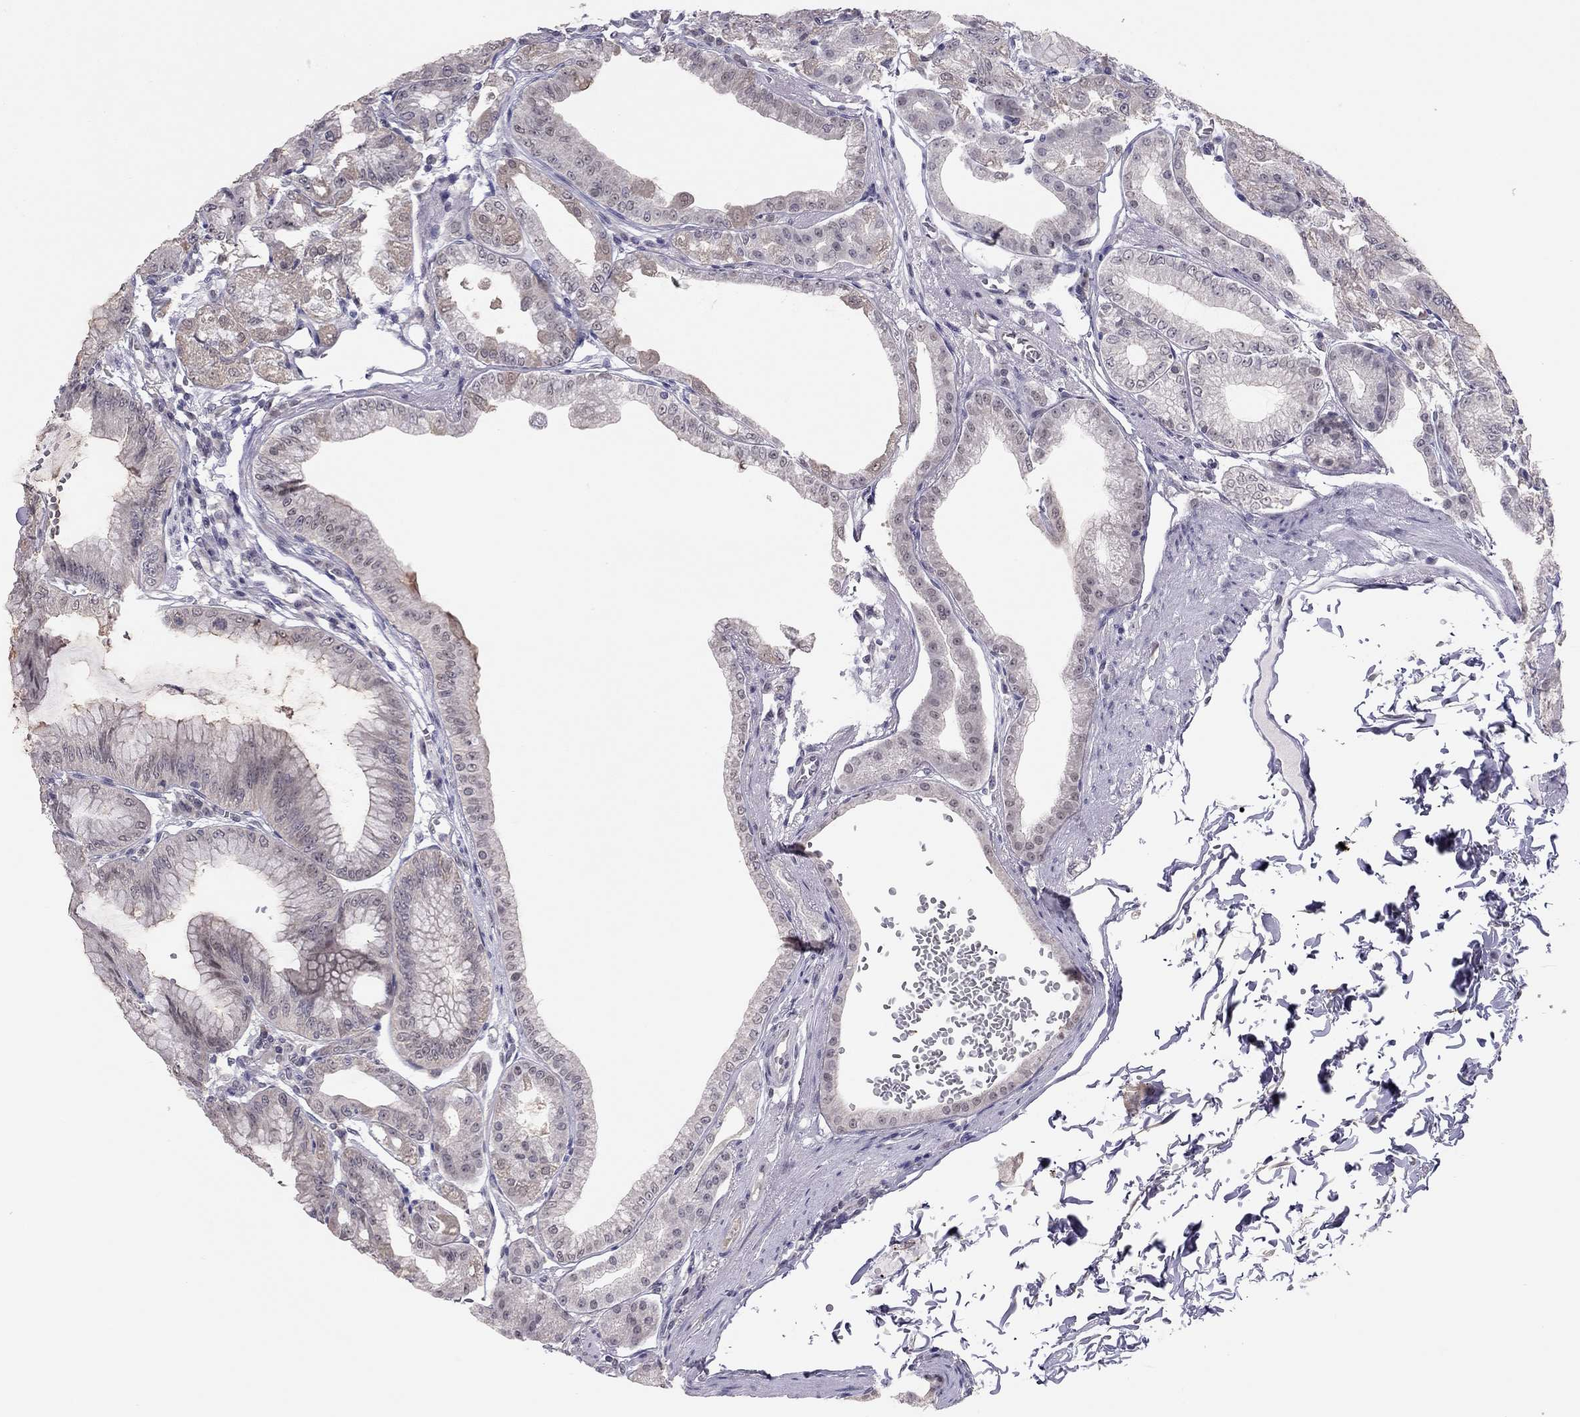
{"staining": {"intensity": "weak", "quantity": "25%-75%", "location": "cytoplasmic/membranous"}, "tissue": "stomach", "cell_type": "Glandular cells", "image_type": "normal", "snomed": [{"axis": "morphology", "description": "Normal tissue, NOS"}, {"axis": "topography", "description": "Stomach"}], "caption": "A brown stain labels weak cytoplasmic/membranous staining of a protein in glandular cells of unremarkable human stomach.", "gene": "HSF2BP", "patient": {"sex": "male", "age": 71}}